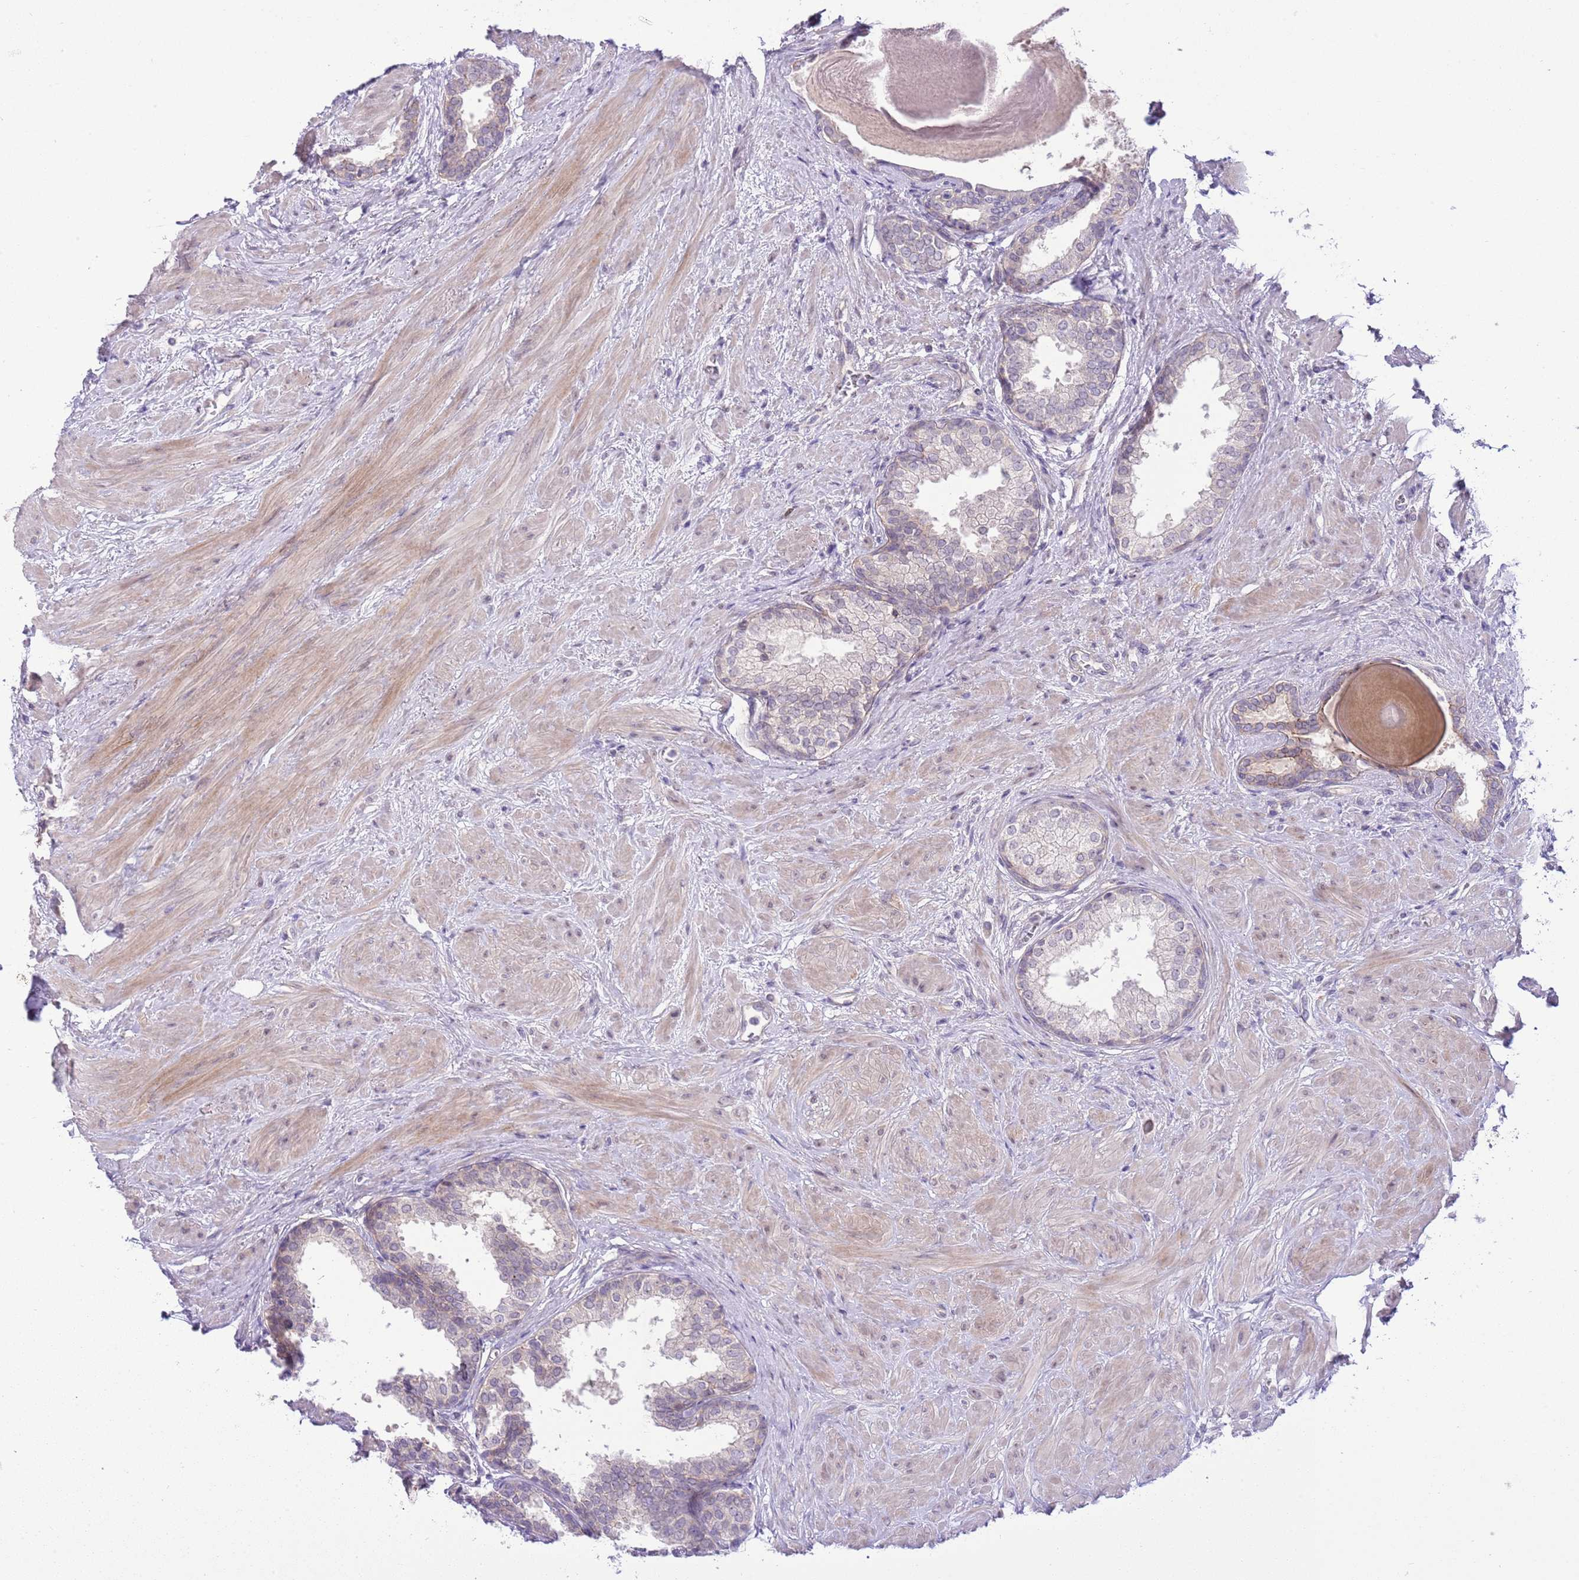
{"staining": {"intensity": "negative", "quantity": "none", "location": "none"}, "tissue": "prostate", "cell_type": "Glandular cells", "image_type": "normal", "snomed": [{"axis": "morphology", "description": "Normal tissue, NOS"}, {"axis": "topography", "description": "Prostate"}], "caption": "Glandular cells show no significant positivity in benign prostate. The staining was performed using DAB to visualize the protein expression in brown, while the nuclei were stained in blue with hematoxylin (Magnification: 20x).", "gene": "FBRSL1", "patient": {"sex": "male", "age": 48}}